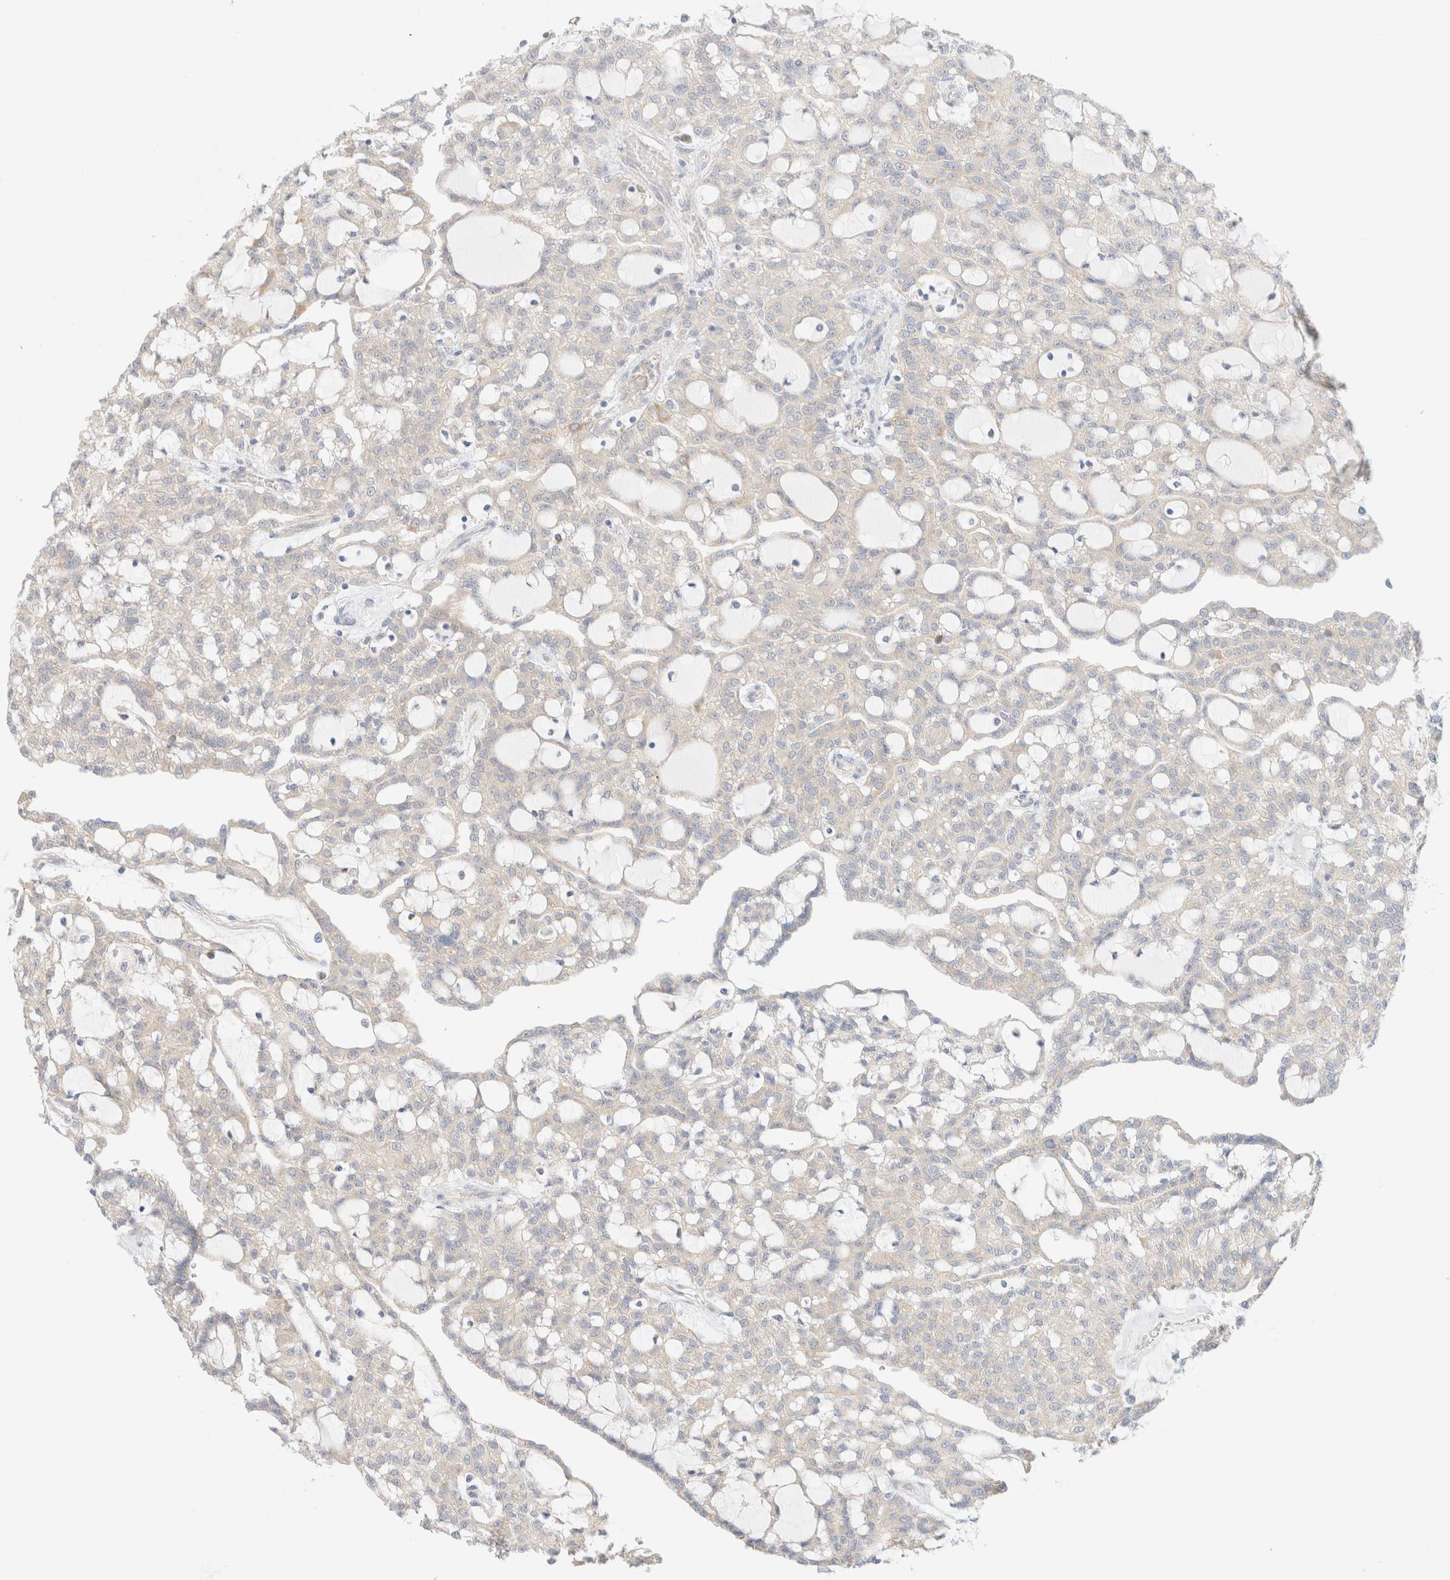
{"staining": {"intensity": "negative", "quantity": "none", "location": "none"}, "tissue": "renal cancer", "cell_type": "Tumor cells", "image_type": "cancer", "snomed": [{"axis": "morphology", "description": "Adenocarcinoma, NOS"}, {"axis": "topography", "description": "Kidney"}], "caption": "An immunohistochemistry histopathology image of adenocarcinoma (renal) is shown. There is no staining in tumor cells of adenocarcinoma (renal).", "gene": "UNC13B", "patient": {"sex": "male", "age": 63}}